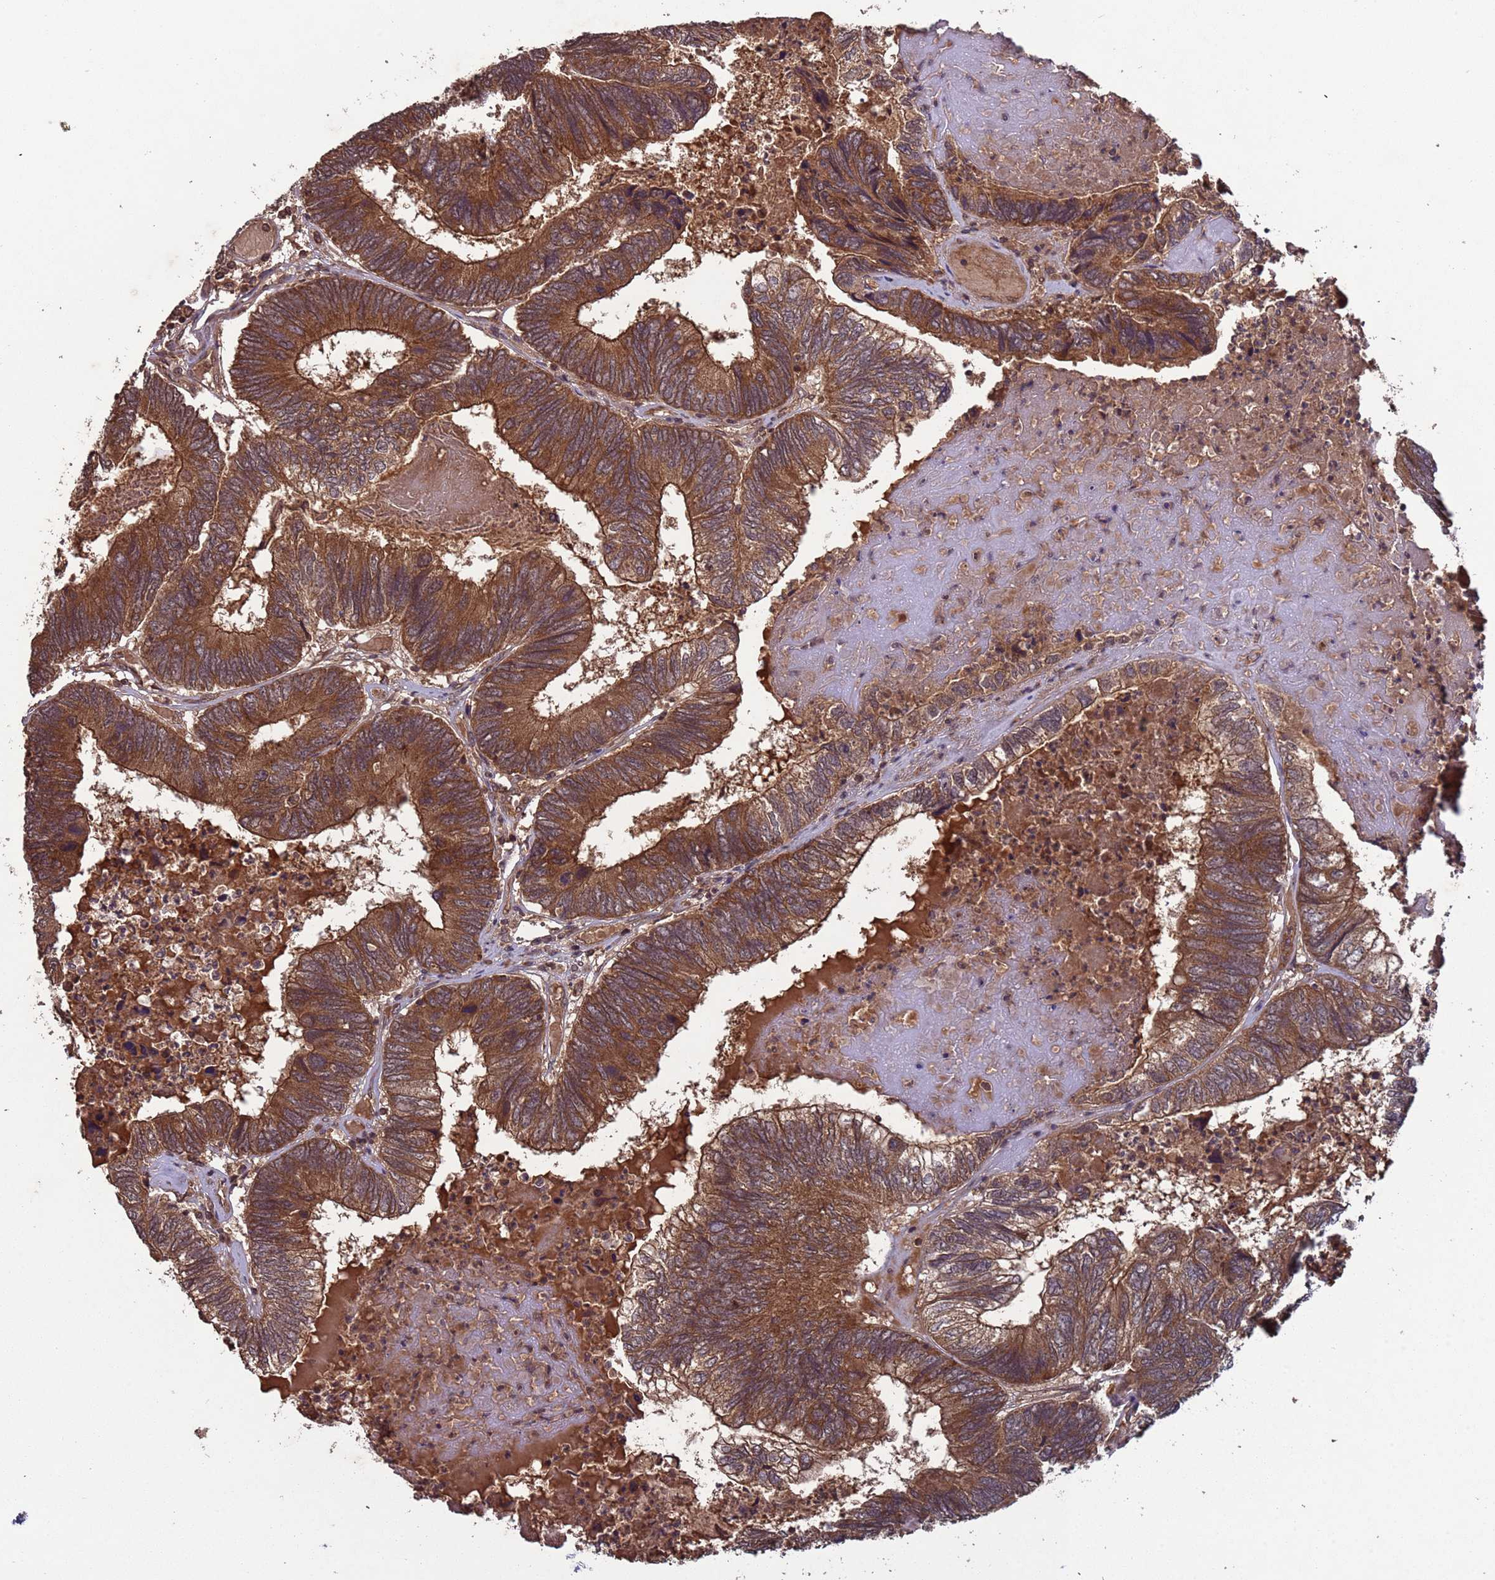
{"staining": {"intensity": "moderate", "quantity": ">75%", "location": "cytoplasmic/membranous"}, "tissue": "colorectal cancer", "cell_type": "Tumor cells", "image_type": "cancer", "snomed": [{"axis": "morphology", "description": "Adenocarcinoma, NOS"}, {"axis": "topography", "description": "Colon"}], "caption": "A histopathology image showing moderate cytoplasmic/membranous staining in about >75% of tumor cells in colorectal cancer, as visualized by brown immunohistochemical staining.", "gene": "ERI1", "patient": {"sex": "female", "age": 67}}